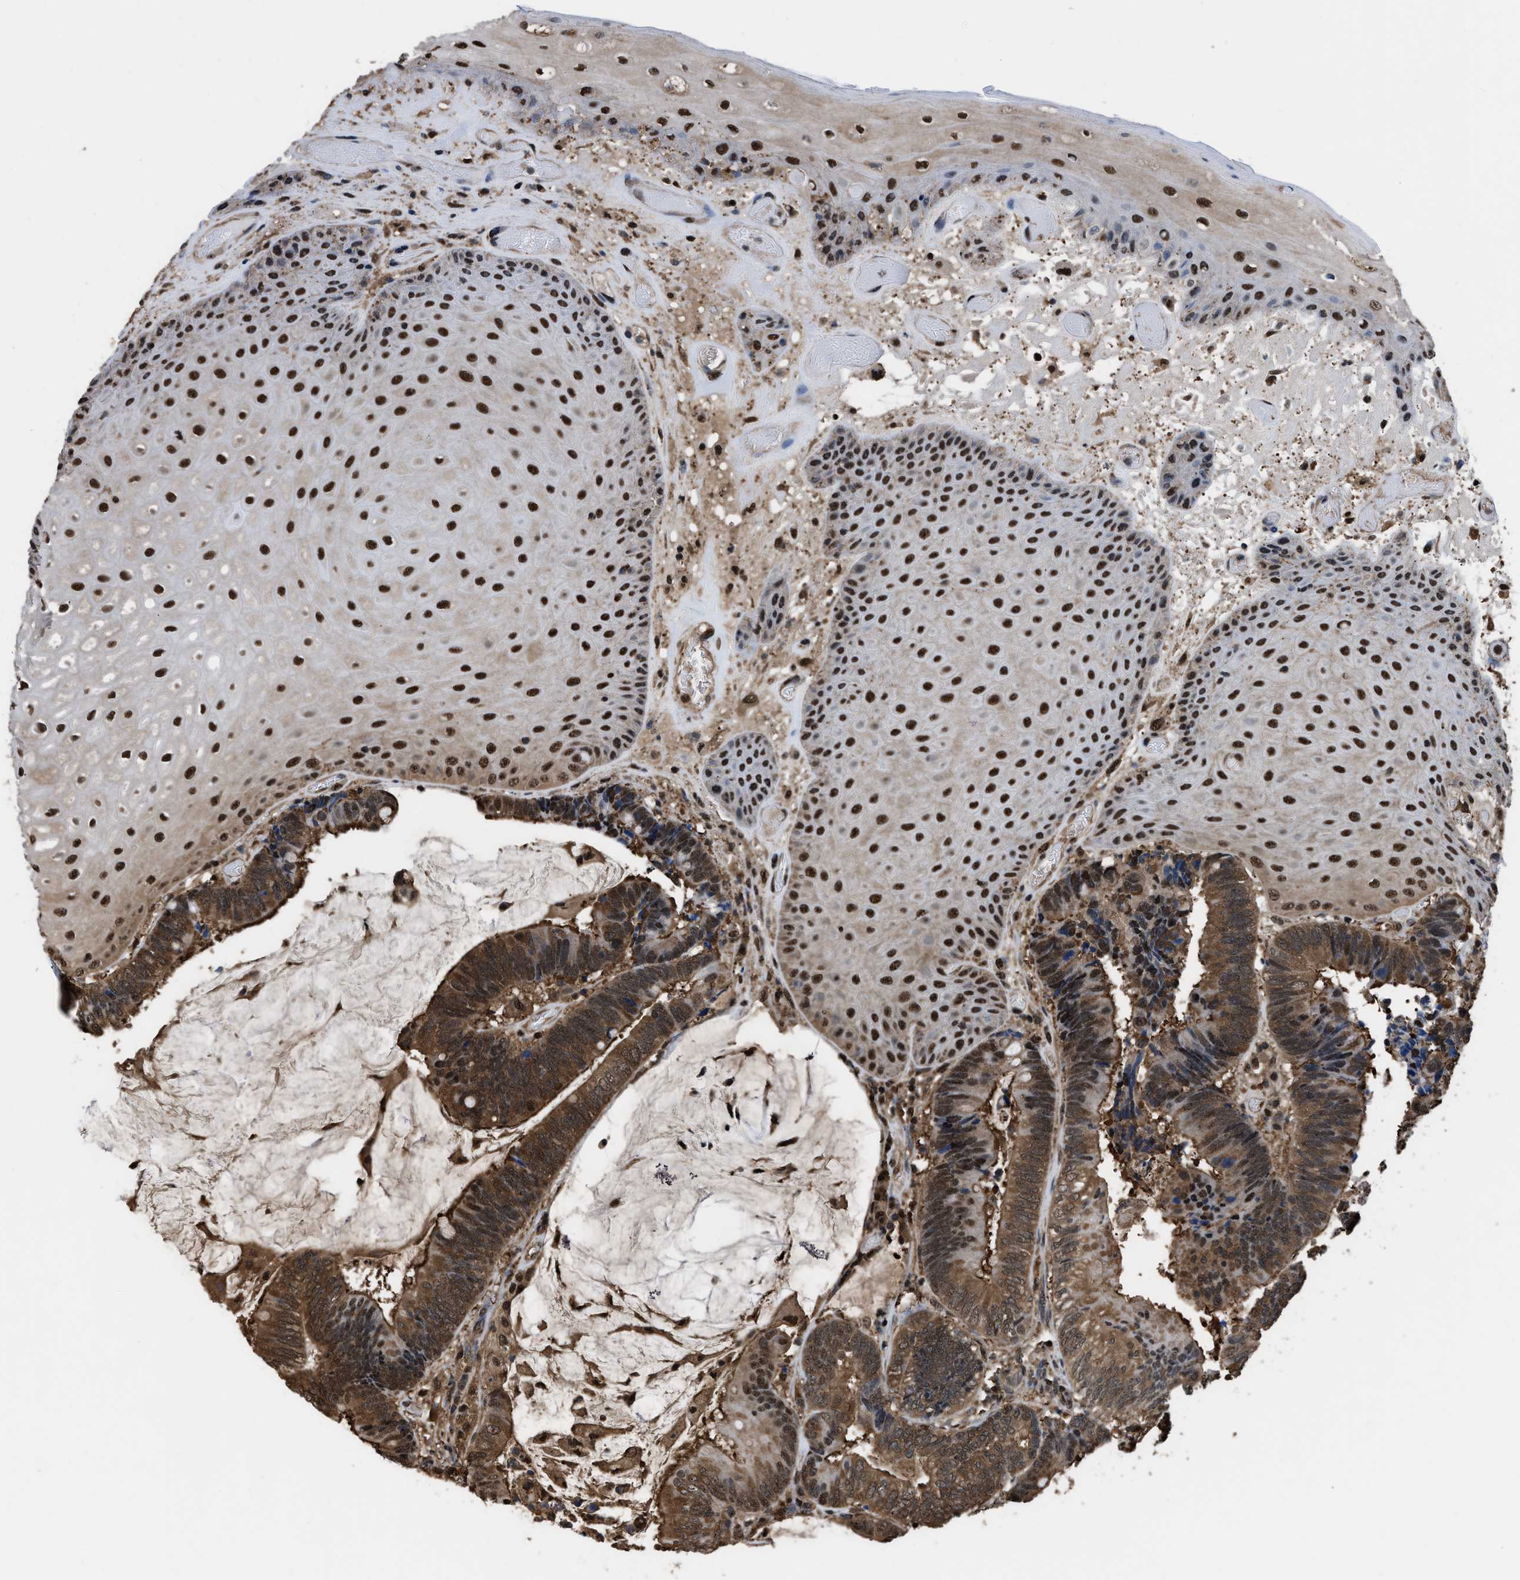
{"staining": {"intensity": "moderate", "quantity": ">75%", "location": "cytoplasmic/membranous,nuclear"}, "tissue": "colorectal cancer", "cell_type": "Tumor cells", "image_type": "cancer", "snomed": [{"axis": "morphology", "description": "Adenocarcinoma, NOS"}, {"axis": "topography", "description": "Rectum"}, {"axis": "topography", "description": "Anal"}], "caption": "Approximately >75% of tumor cells in human colorectal cancer reveal moderate cytoplasmic/membranous and nuclear protein staining as visualized by brown immunohistochemical staining.", "gene": "FNTA", "patient": {"sex": "female", "age": 89}}